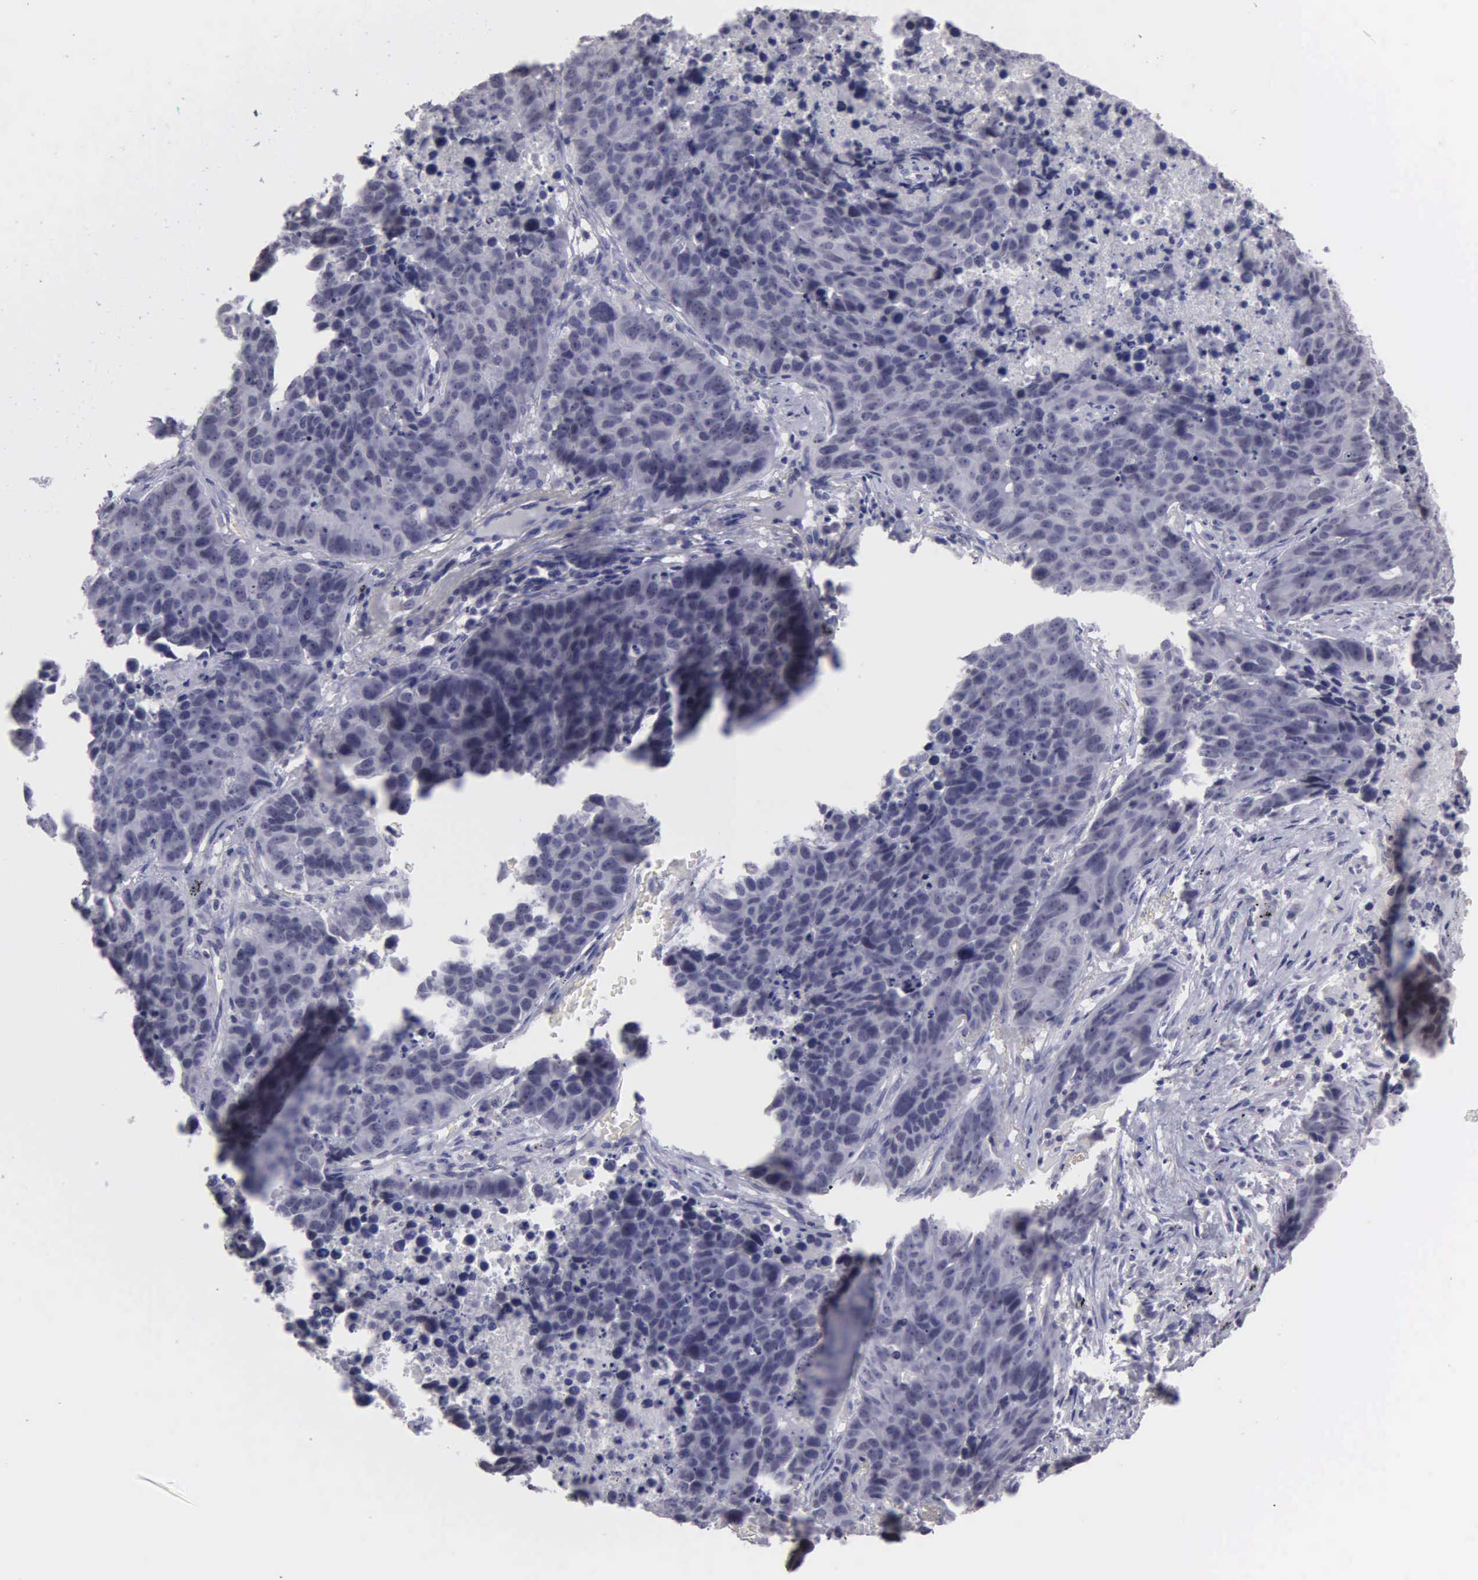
{"staining": {"intensity": "negative", "quantity": "none", "location": "none"}, "tissue": "lung cancer", "cell_type": "Tumor cells", "image_type": "cancer", "snomed": [{"axis": "morphology", "description": "Carcinoid, malignant, NOS"}, {"axis": "topography", "description": "Lung"}], "caption": "The histopathology image reveals no staining of tumor cells in carcinoid (malignant) (lung).", "gene": "BRD1", "patient": {"sex": "male", "age": 60}}